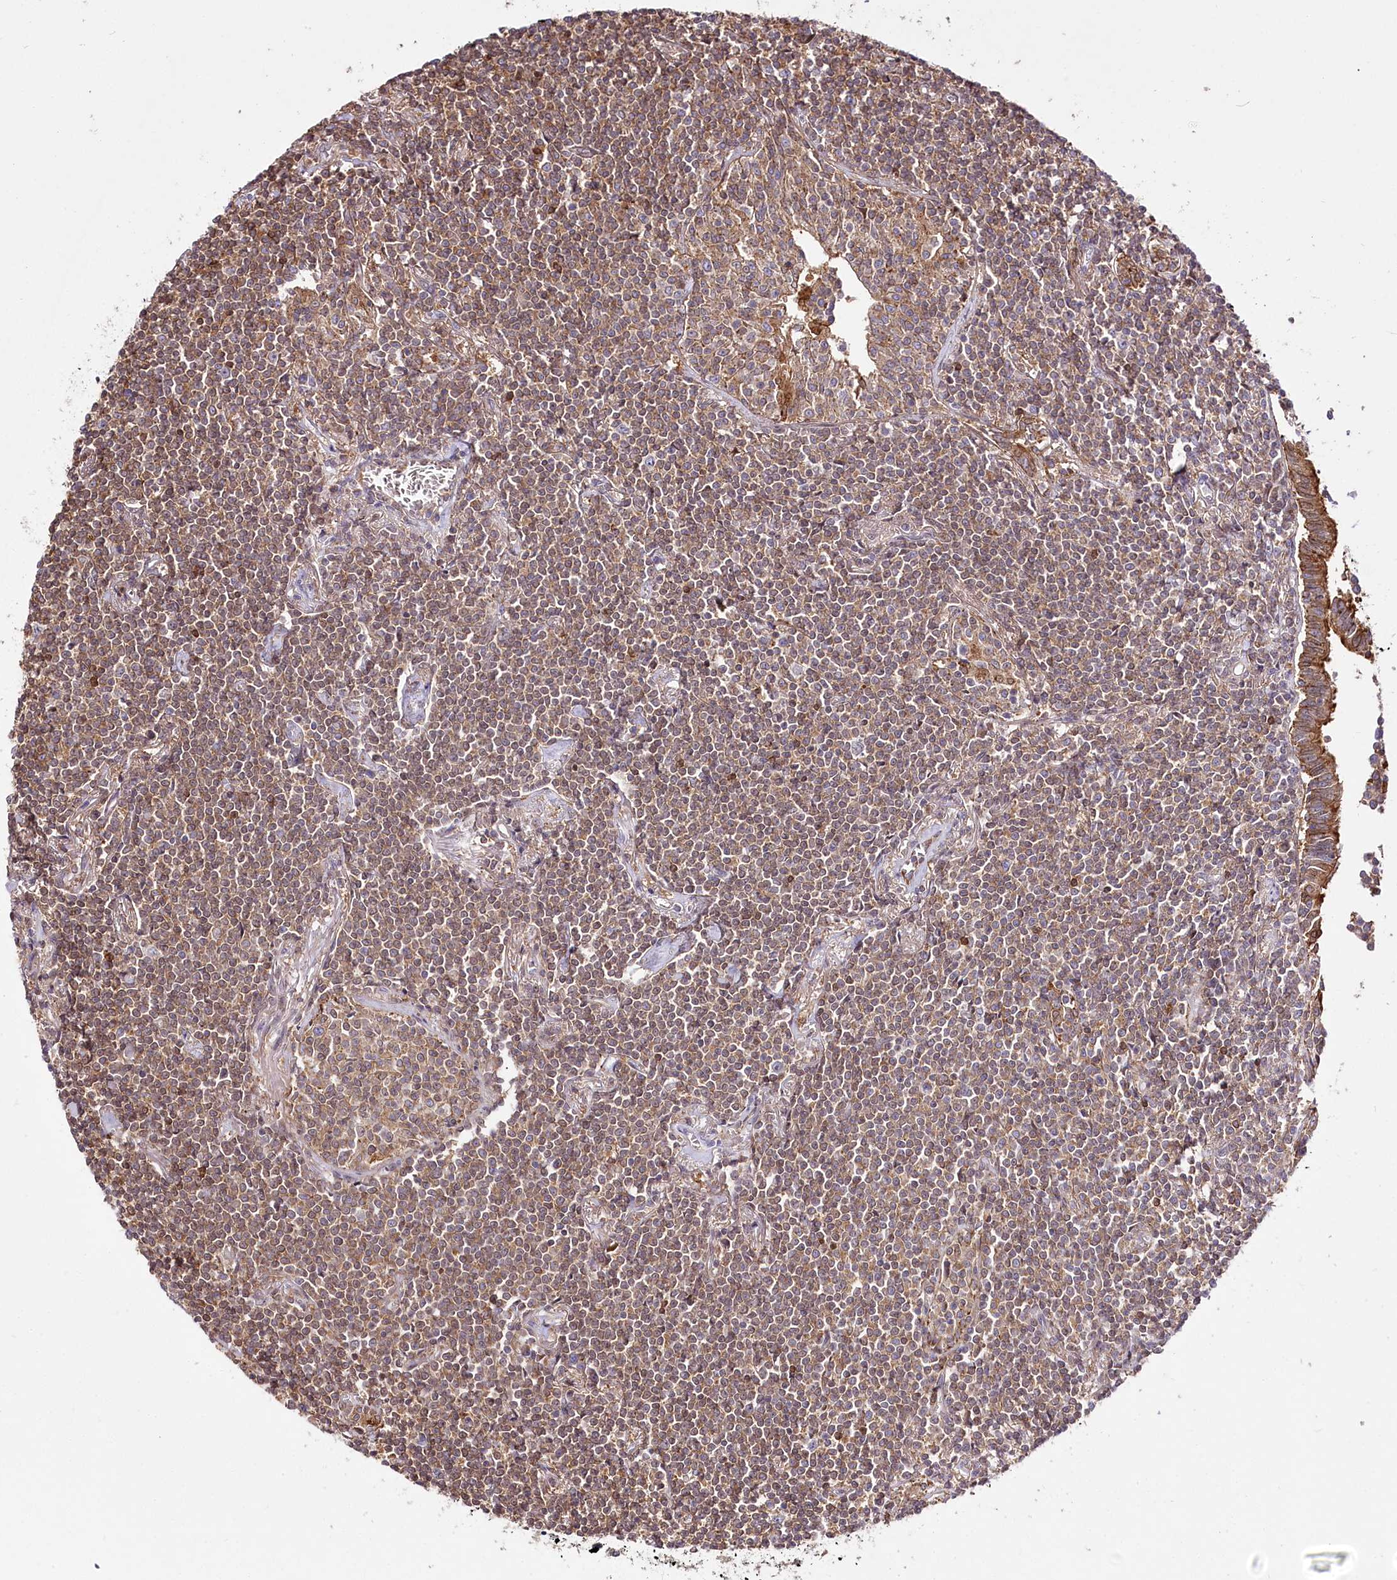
{"staining": {"intensity": "moderate", "quantity": ">75%", "location": "cytoplasmic/membranous"}, "tissue": "lymphoma", "cell_type": "Tumor cells", "image_type": "cancer", "snomed": [{"axis": "morphology", "description": "Malignant lymphoma, non-Hodgkin's type, Low grade"}, {"axis": "topography", "description": "Lung"}], "caption": "This micrograph exhibits immunohistochemistry staining of human malignant lymphoma, non-Hodgkin's type (low-grade), with medium moderate cytoplasmic/membranous positivity in about >75% of tumor cells.", "gene": "UGP2", "patient": {"sex": "female", "age": 71}}